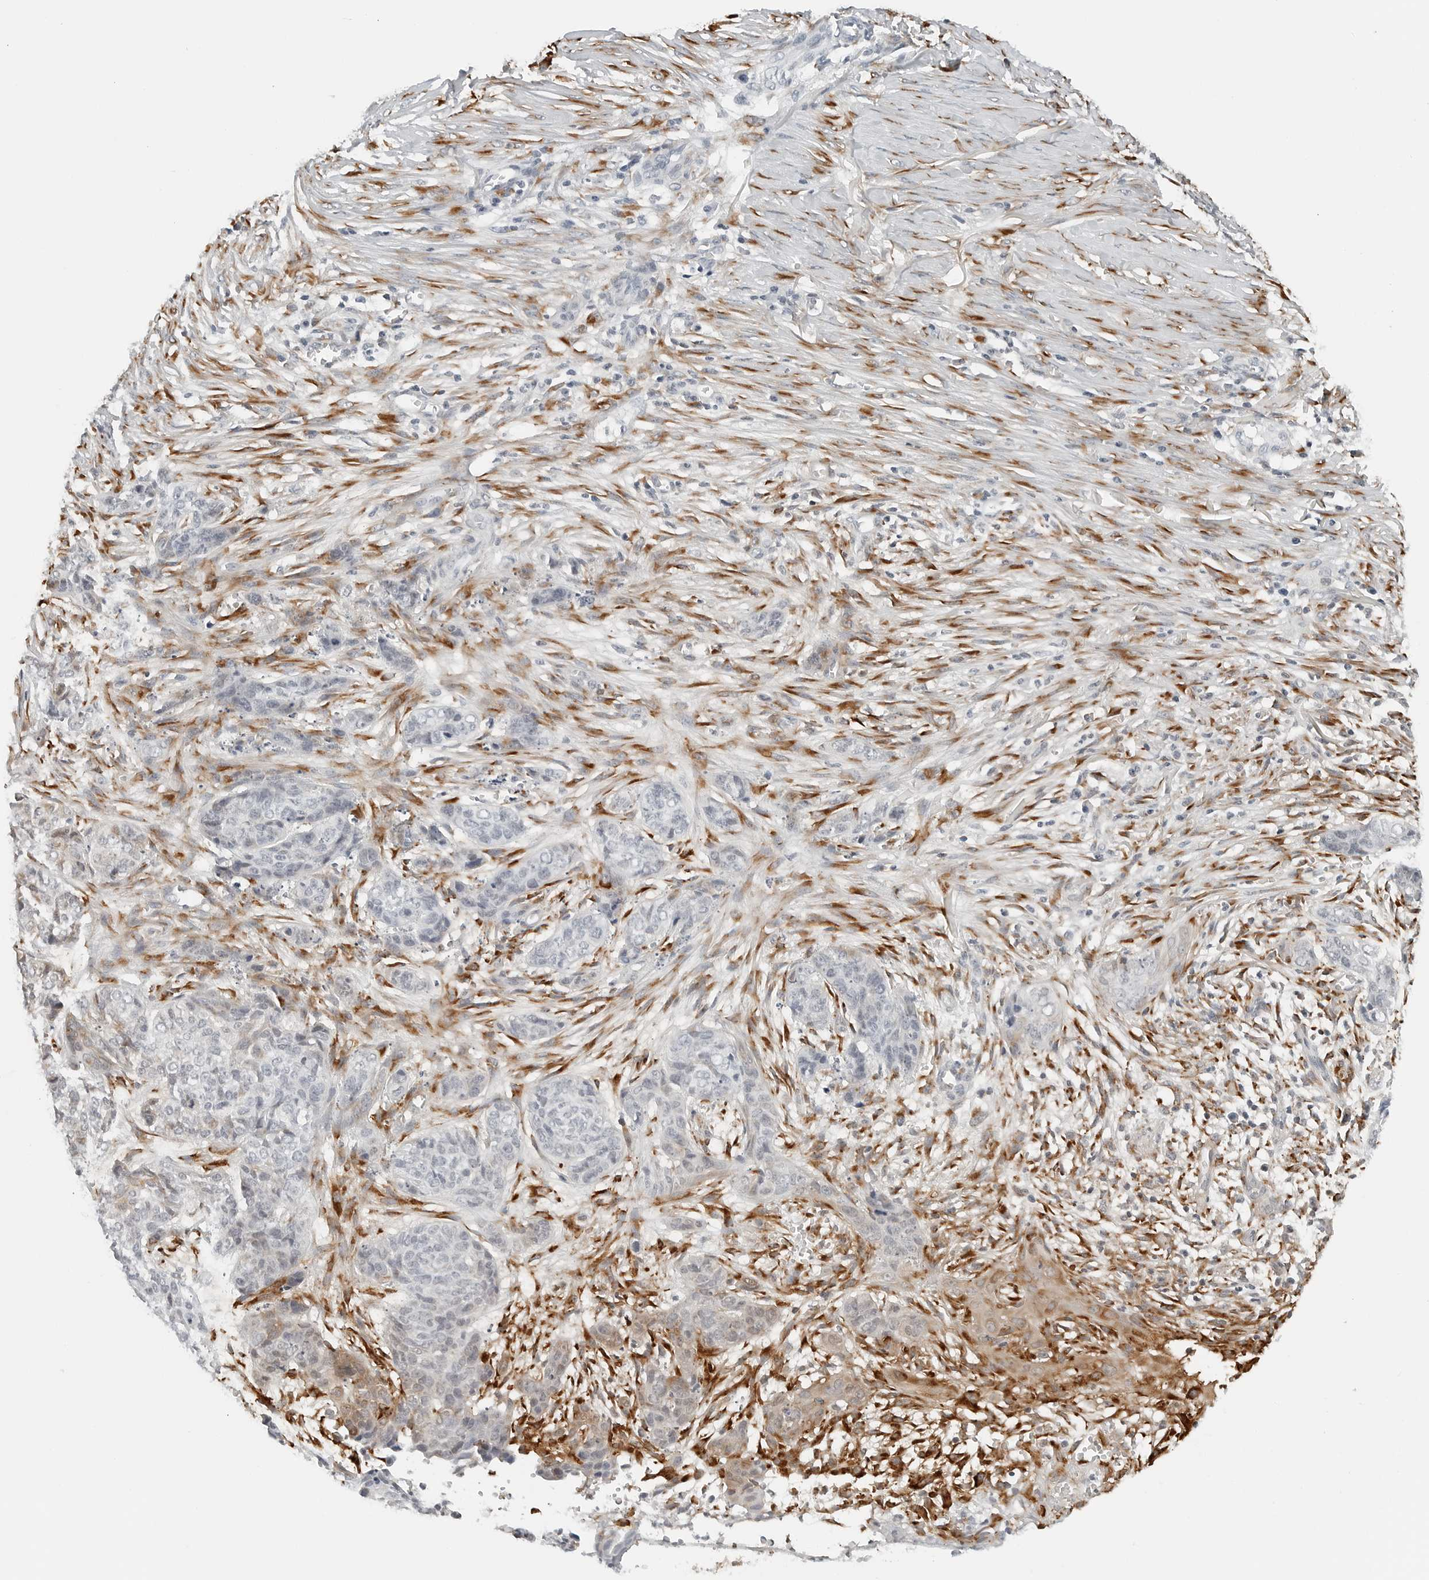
{"staining": {"intensity": "weak", "quantity": "<25%", "location": "cytoplasmic/membranous"}, "tissue": "skin cancer", "cell_type": "Tumor cells", "image_type": "cancer", "snomed": [{"axis": "morphology", "description": "Basal cell carcinoma"}, {"axis": "topography", "description": "Skin"}], "caption": "Immunohistochemistry micrograph of neoplastic tissue: human skin basal cell carcinoma stained with DAB (3,3'-diaminobenzidine) shows no significant protein staining in tumor cells.", "gene": "P4HA2", "patient": {"sex": "female", "age": 64}}